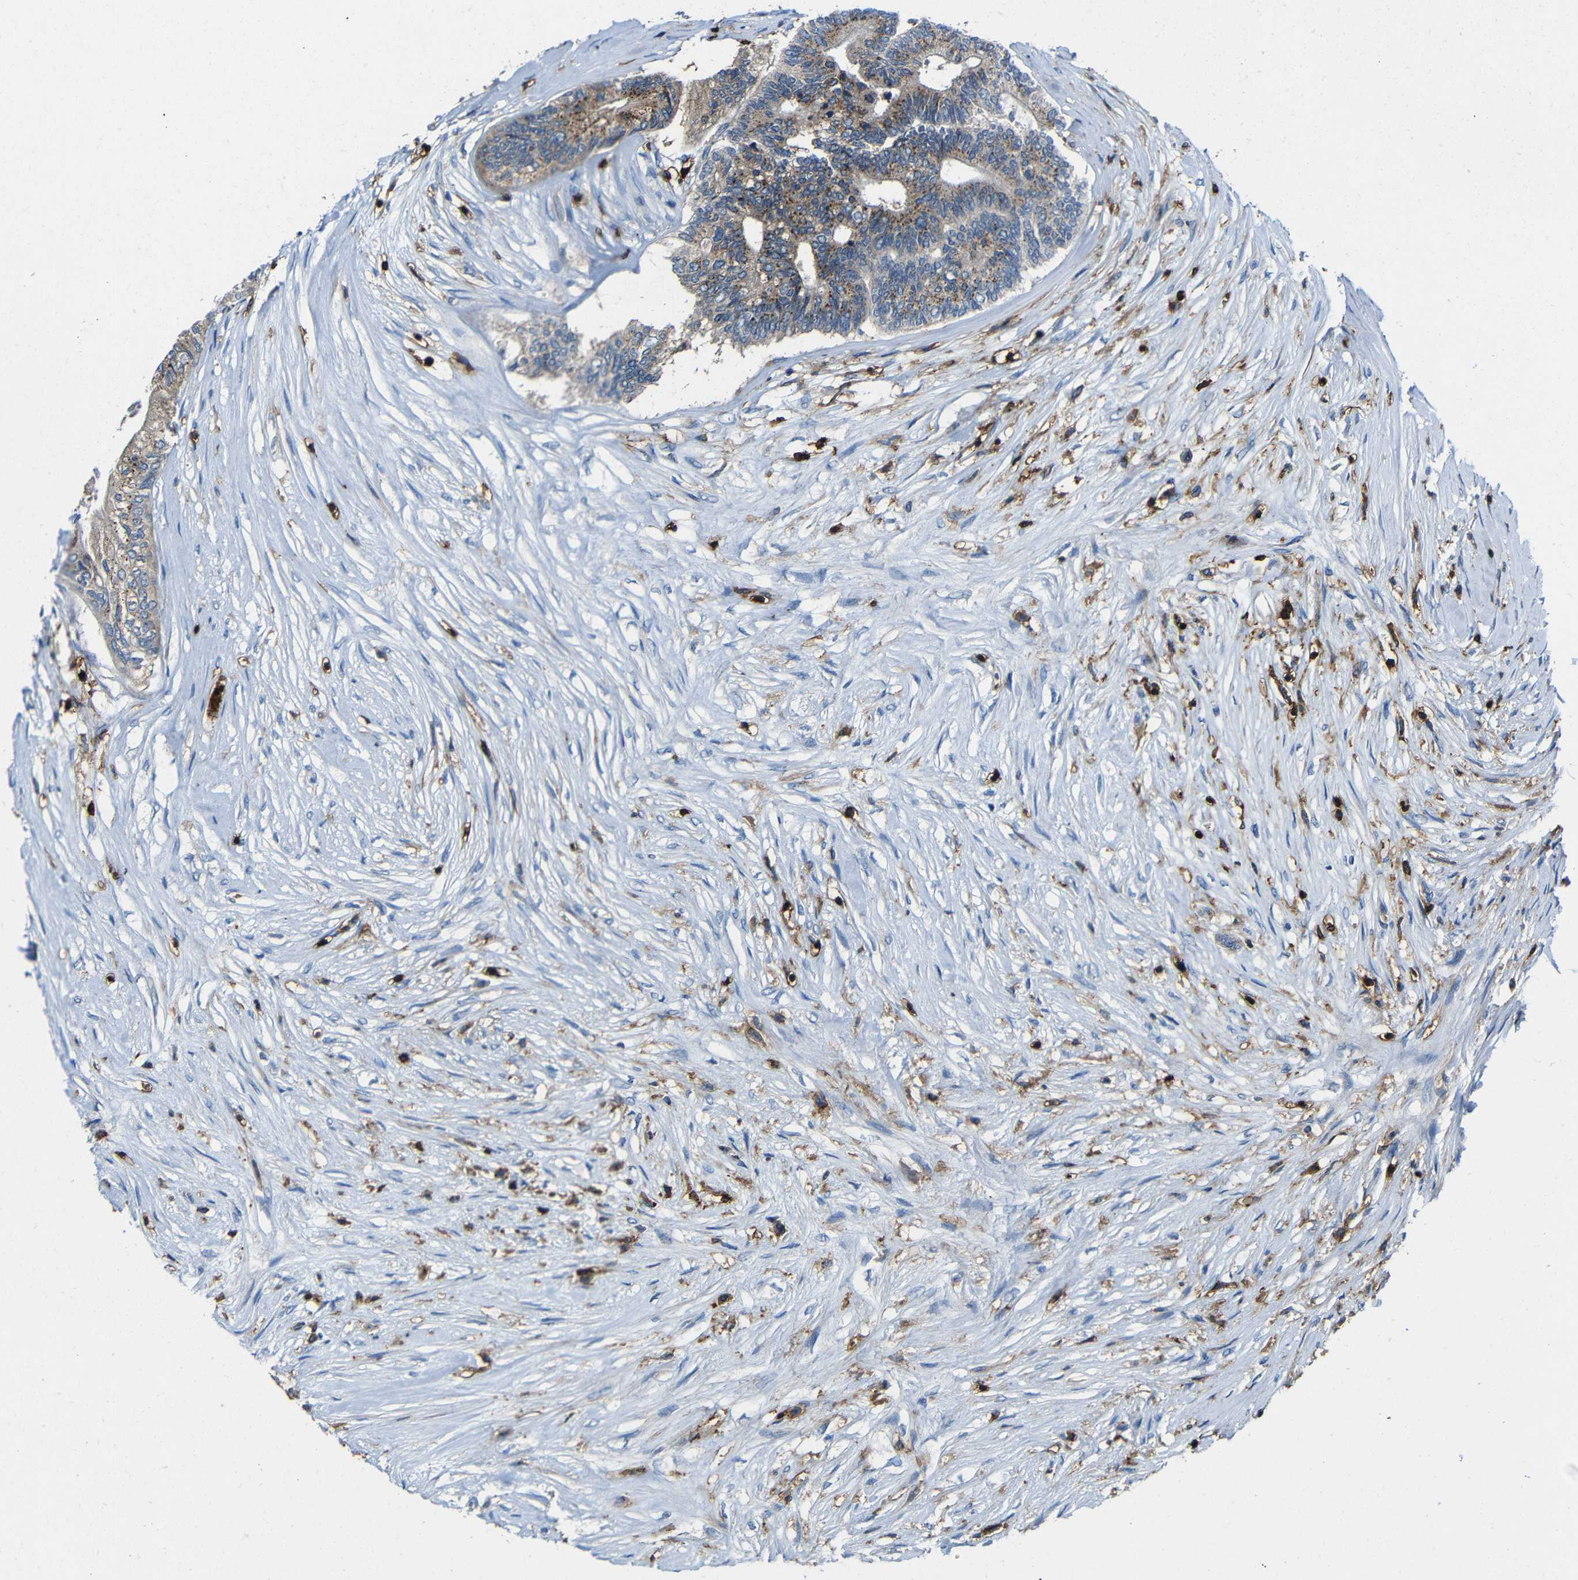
{"staining": {"intensity": "moderate", "quantity": ">75%", "location": "cytoplasmic/membranous"}, "tissue": "colorectal cancer", "cell_type": "Tumor cells", "image_type": "cancer", "snomed": [{"axis": "morphology", "description": "Adenocarcinoma, NOS"}, {"axis": "topography", "description": "Rectum"}], "caption": "Moderate cytoplasmic/membranous staining is seen in approximately >75% of tumor cells in adenocarcinoma (colorectal).", "gene": "P2RY12", "patient": {"sex": "male", "age": 63}}